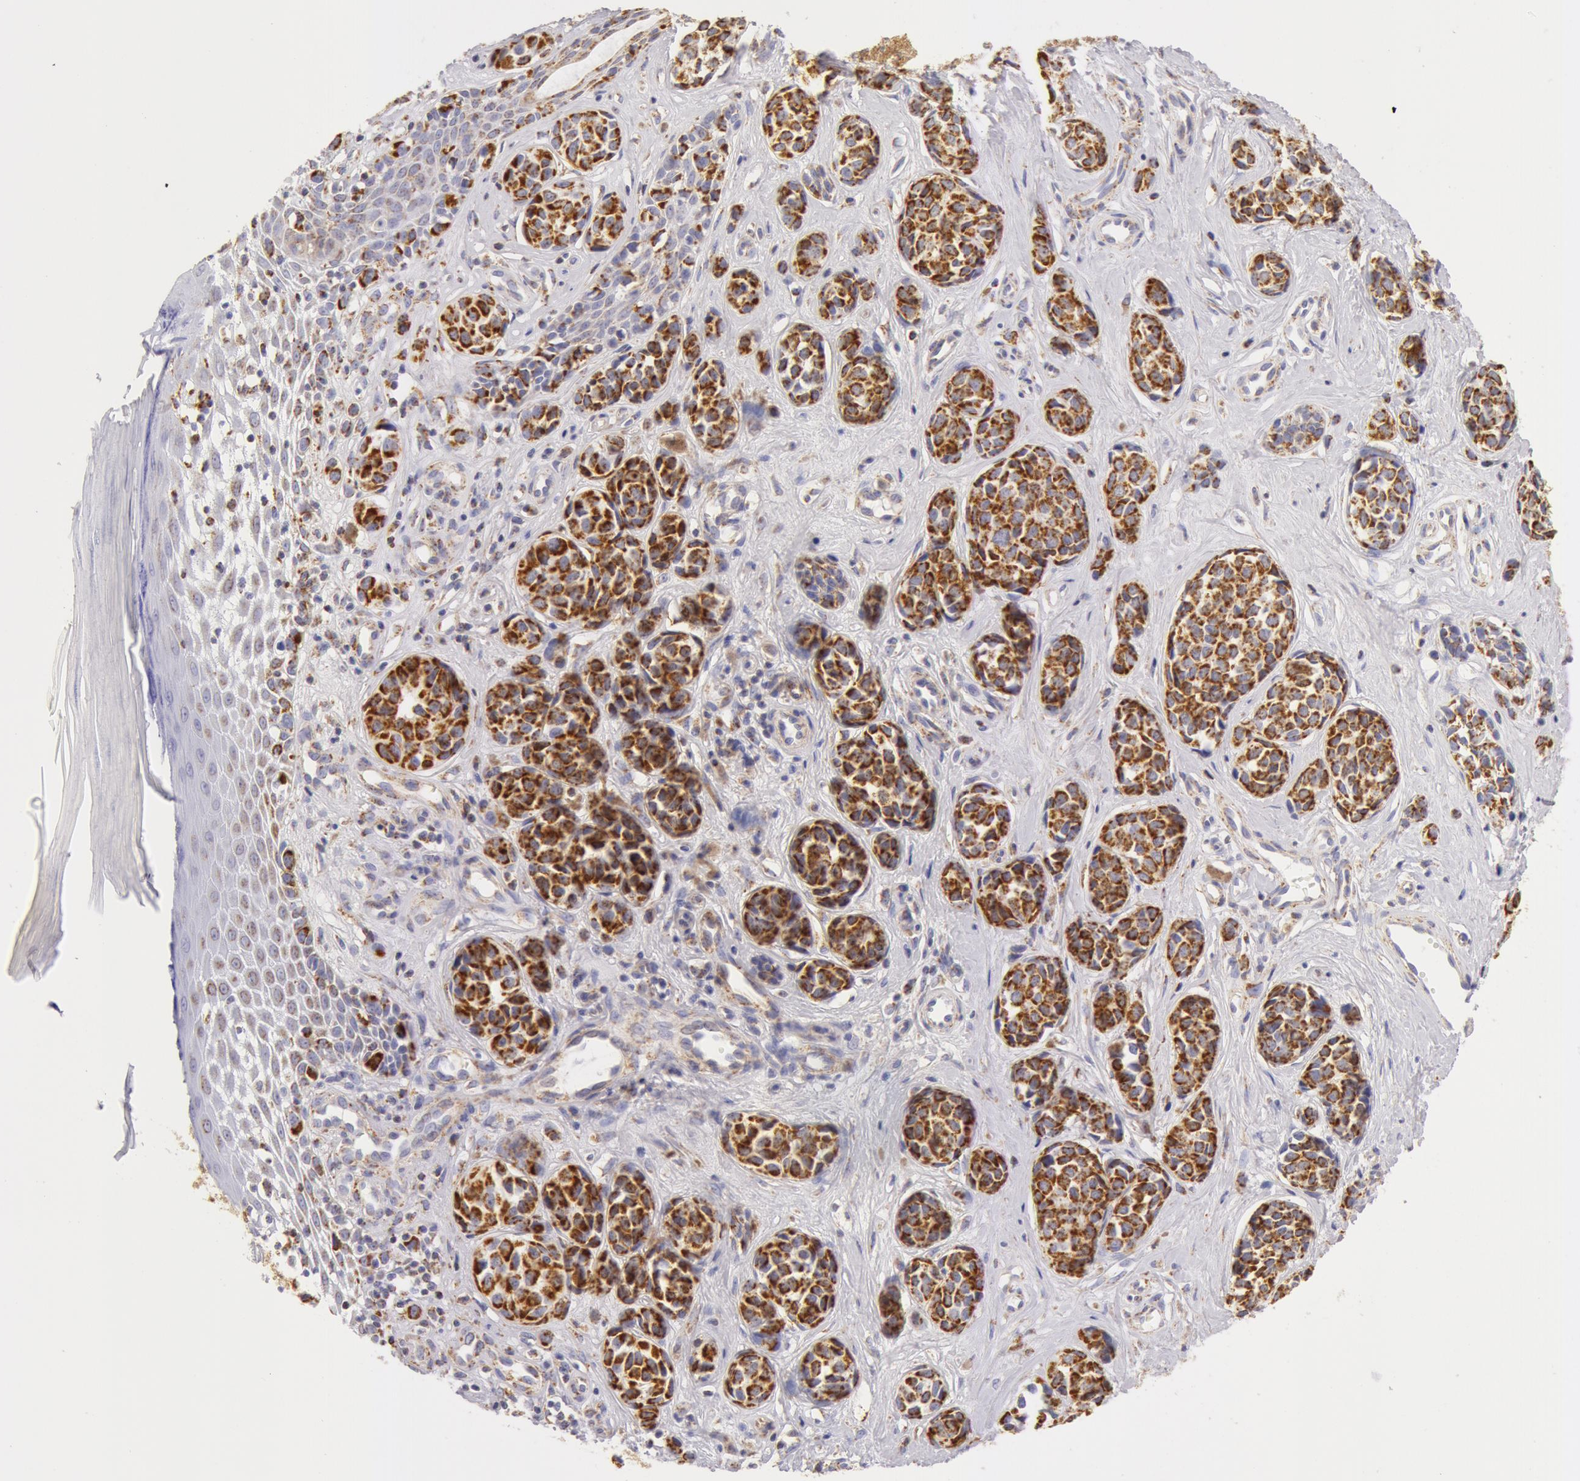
{"staining": {"intensity": "moderate", "quantity": ">75%", "location": "cytoplasmic/membranous"}, "tissue": "melanoma", "cell_type": "Tumor cells", "image_type": "cancer", "snomed": [{"axis": "morphology", "description": "Malignant melanoma, NOS"}, {"axis": "topography", "description": "Skin"}], "caption": "Malignant melanoma stained with IHC displays moderate cytoplasmic/membranous positivity in about >75% of tumor cells.", "gene": "ATP5F1B", "patient": {"sex": "male", "age": 79}}